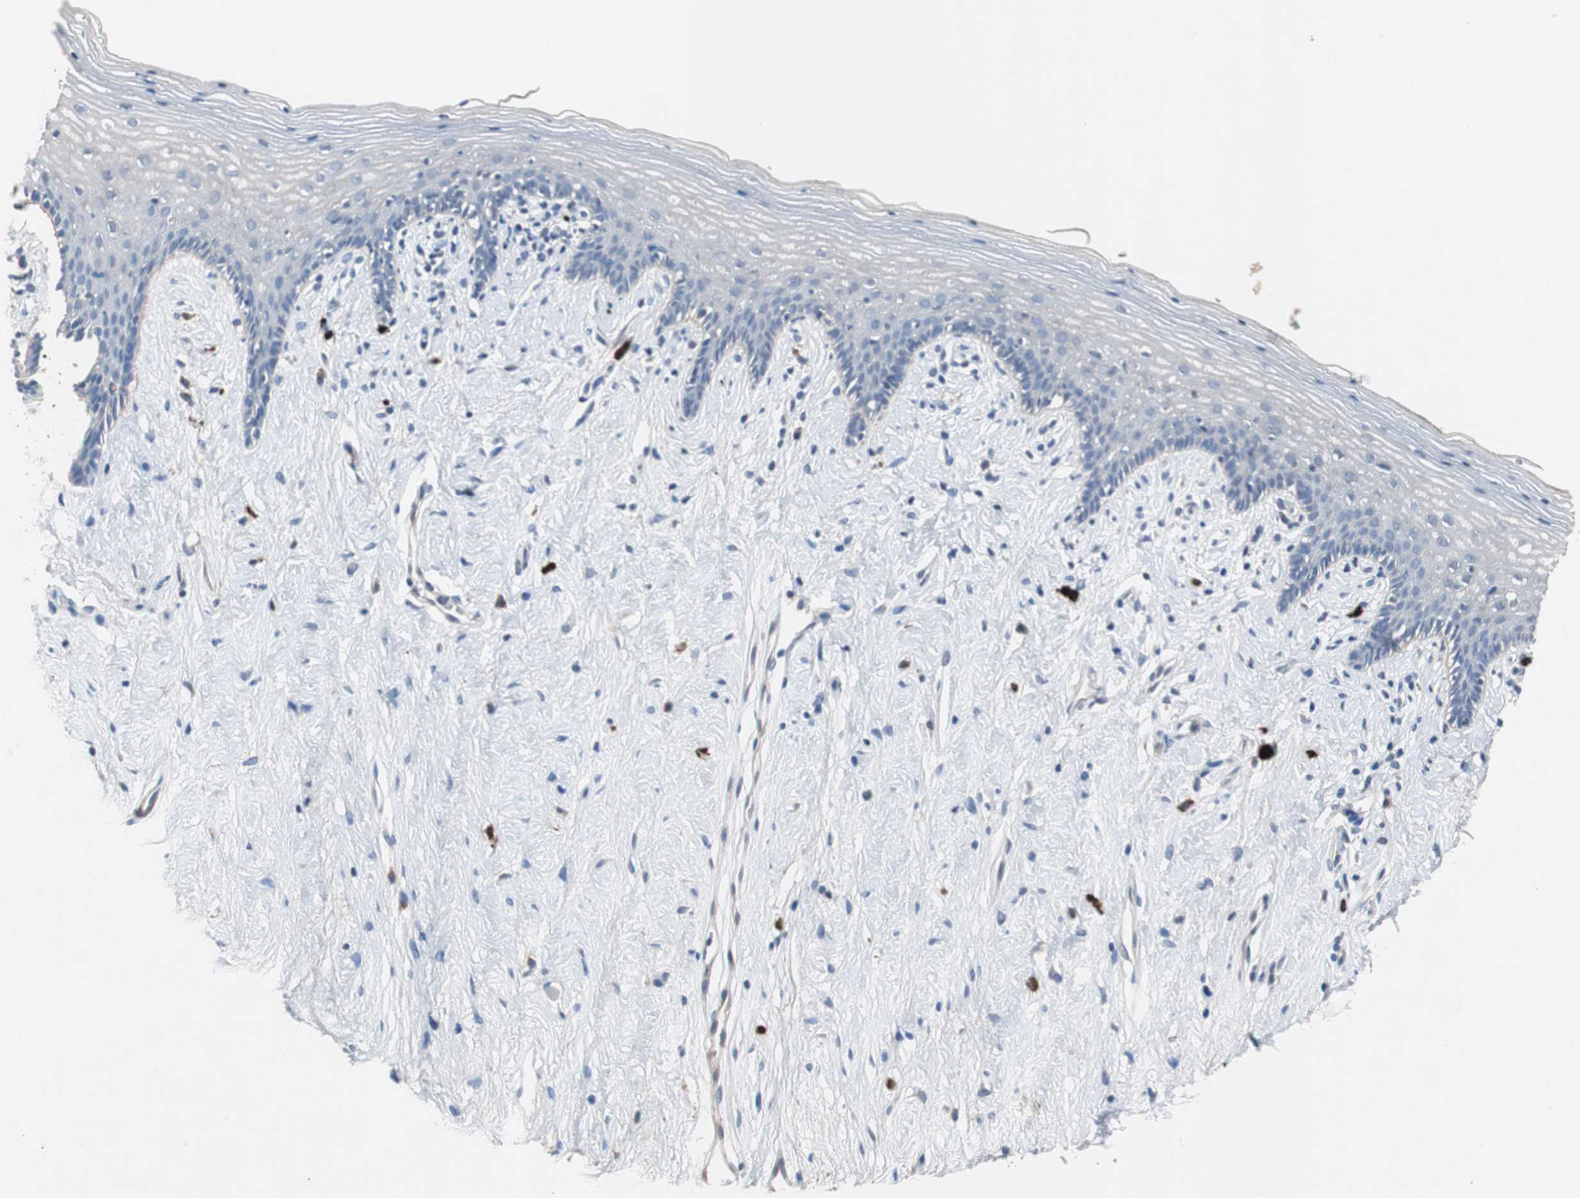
{"staining": {"intensity": "negative", "quantity": "none", "location": "none"}, "tissue": "vagina", "cell_type": "Squamous epithelial cells", "image_type": "normal", "snomed": [{"axis": "morphology", "description": "Normal tissue, NOS"}, {"axis": "topography", "description": "Vagina"}], "caption": "The photomicrograph shows no staining of squamous epithelial cells in unremarkable vagina. Brightfield microscopy of IHC stained with DAB (3,3'-diaminobenzidine) (brown) and hematoxylin (blue), captured at high magnification.", "gene": "SORT1", "patient": {"sex": "female", "age": 44}}